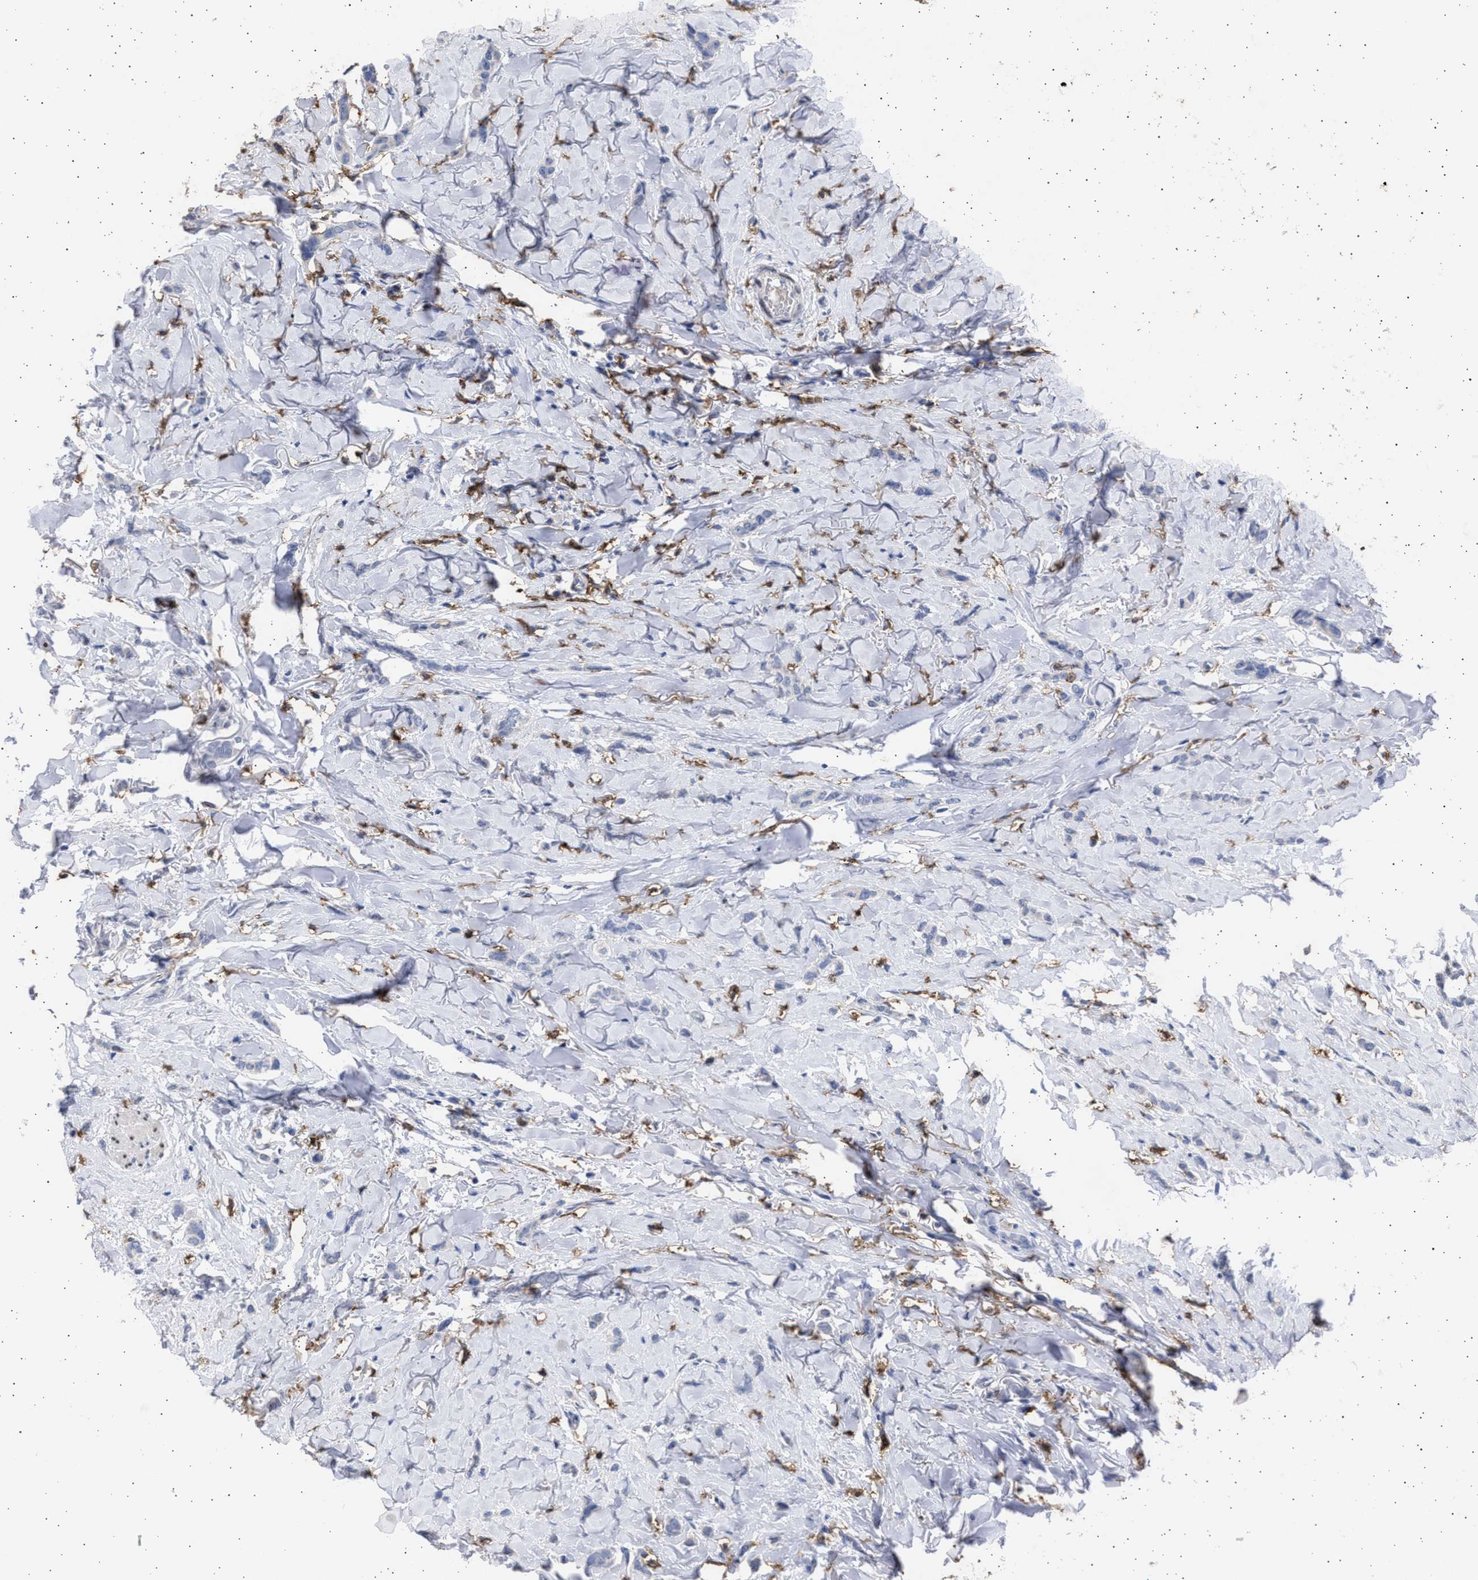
{"staining": {"intensity": "negative", "quantity": "none", "location": "none"}, "tissue": "breast cancer", "cell_type": "Tumor cells", "image_type": "cancer", "snomed": [{"axis": "morphology", "description": "Lobular carcinoma"}, {"axis": "topography", "description": "Skin"}, {"axis": "topography", "description": "Breast"}], "caption": "Immunohistochemistry (IHC) image of neoplastic tissue: breast lobular carcinoma stained with DAB (3,3'-diaminobenzidine) demonstrates no significant protein staining in tumor cells.", "gene": "FCER1A", "patient": {"sex": "female", "age": 46}}